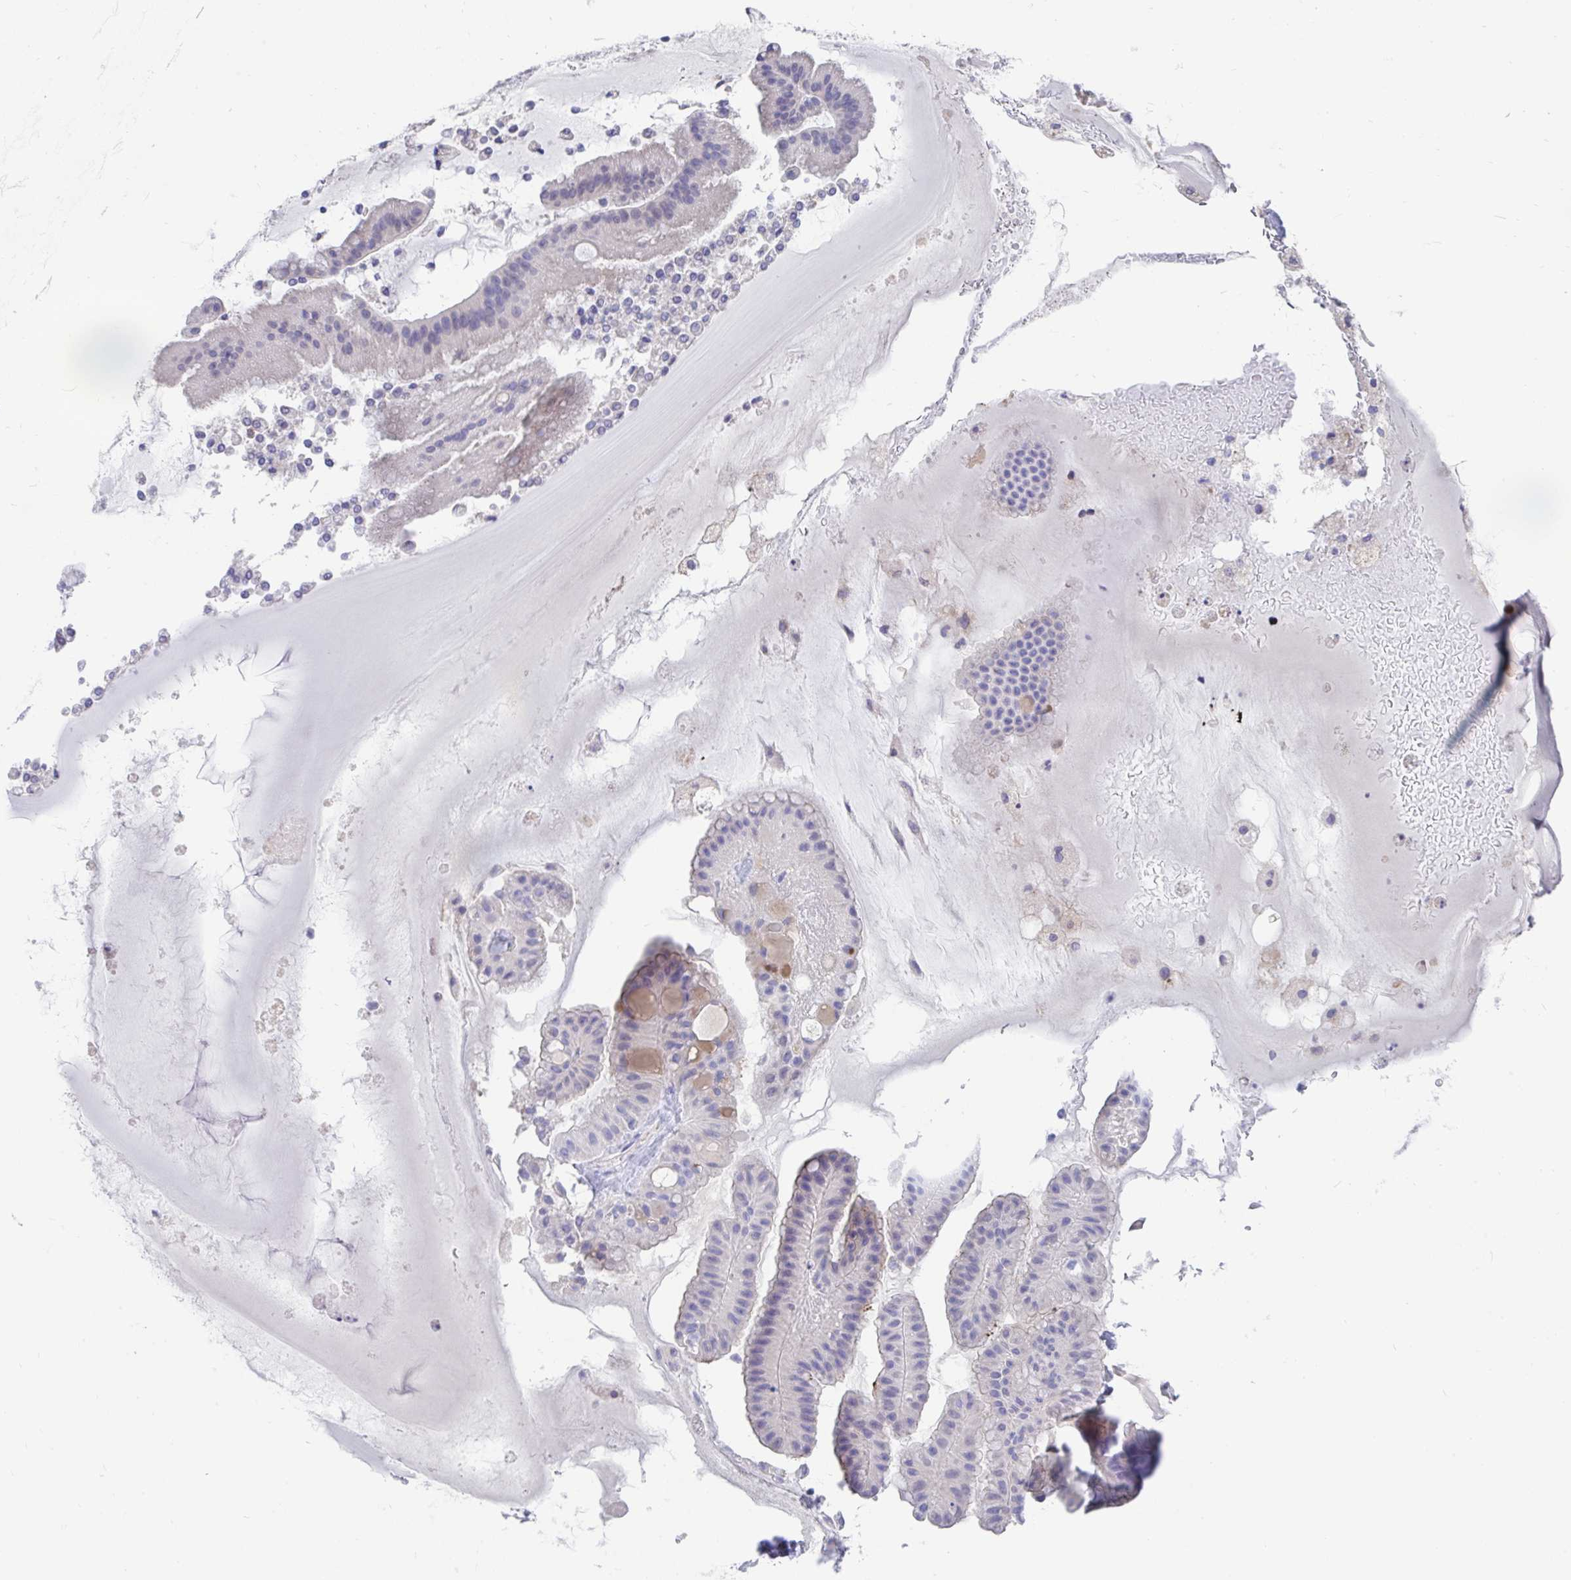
{"staining": {"intensity": "negative", "quantity": "none", "location": "none"}, "tissue": "ovarian cancer", "cell_type": "Tumor cells", "image_type": "cancer", "snomed": [{"axis": "morphology", "description": "Cystadenocarcinoma, mucinous, NOS"}, {"axis": "topography", "description": "Ovary"}], "caption": "Immunohistochemical staining of ovarian cancer (mucinous cystadenocarcinoma) reveals no significant staining in tumor cells.", "gene": "CCSAP", "patient": {"sex": "female", "age": 61}}